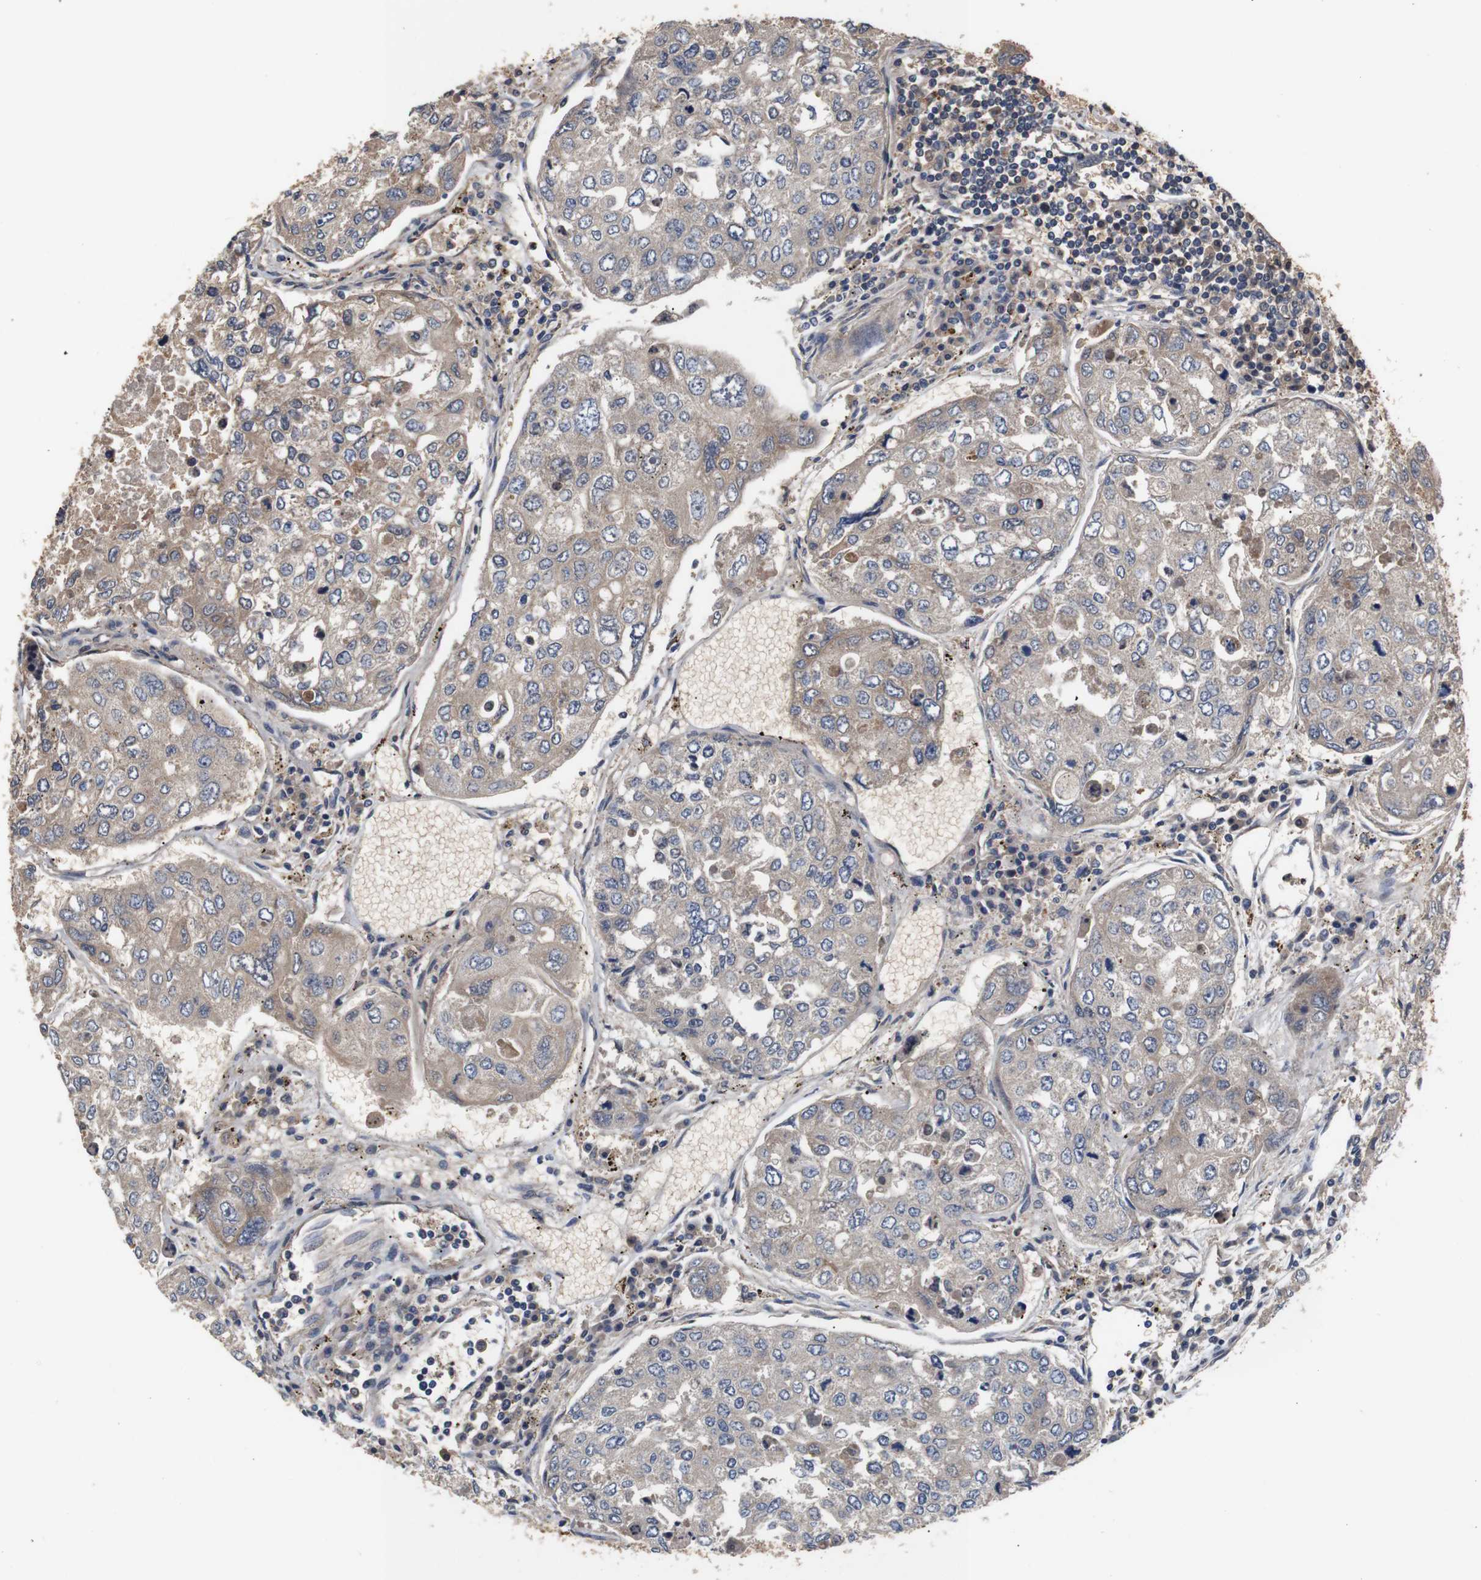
{"staining": {"intensity": "weak", "quantity": ">75%", "location": "cytoplasmic/membranous"}, "tissue": "urothelial cancer", "cell_type": "Tumor cells", "image_type": "cancer", "snomed": [{"axis": "morphology", "description": "Urothelial carcinoma, High grade"}, {"axis": "topography", "description": "Lymph node"}, {"axis": "topography", "description": "Urinary bladder"}], "caption": "Urothelial cancer stained for a protein exhibits weak cytoplasmic/membranous positivity in tumor cells.", "gene": "DDR1", "patient": {"sex": "male", "age": 51}}